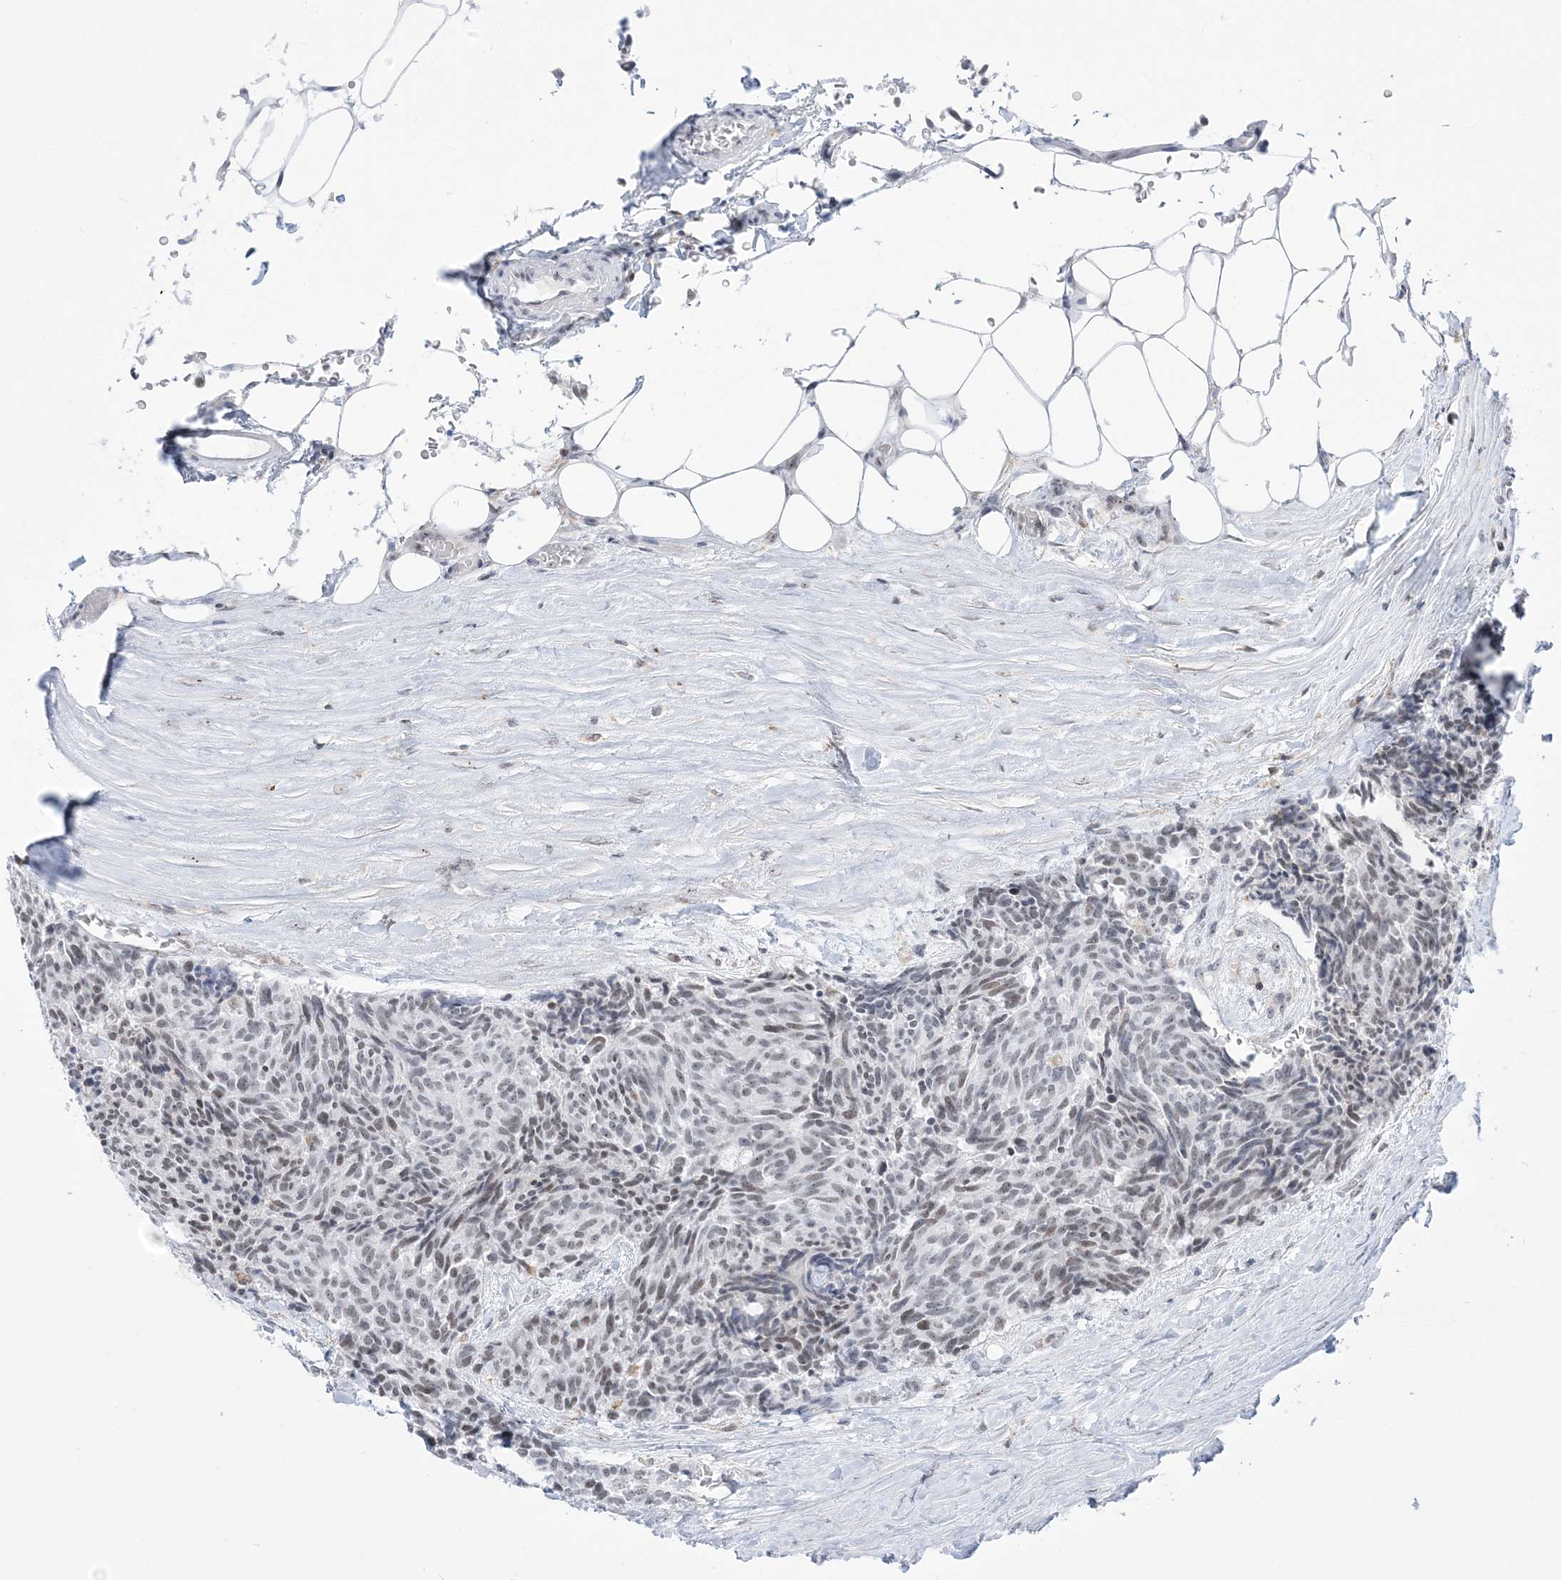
{"staining": {"intensity": "weak", "quantity": "<25%", "location": "nuclear"}, "tissue": "carcinoid", "cell_type": "Tumor cells", "image_type": "cancer", "snomed": [{"axis": "morphology", "description": "Carcinoid, malignant, NOS"}, {"axis": "topography", "description": "Pancreas"}], "caption": "A high-resolution image shows immunohistochemistry staining of carcinoid (malignant), which demonstrates no significant expression in tumor cells. (DAB (3,3'-diaminobenzidine) immunohistochemistry (IHC) with hematoxylin counter stain).", "gene": "DDX21", "patient": {"sex": "female", "age": 54}}